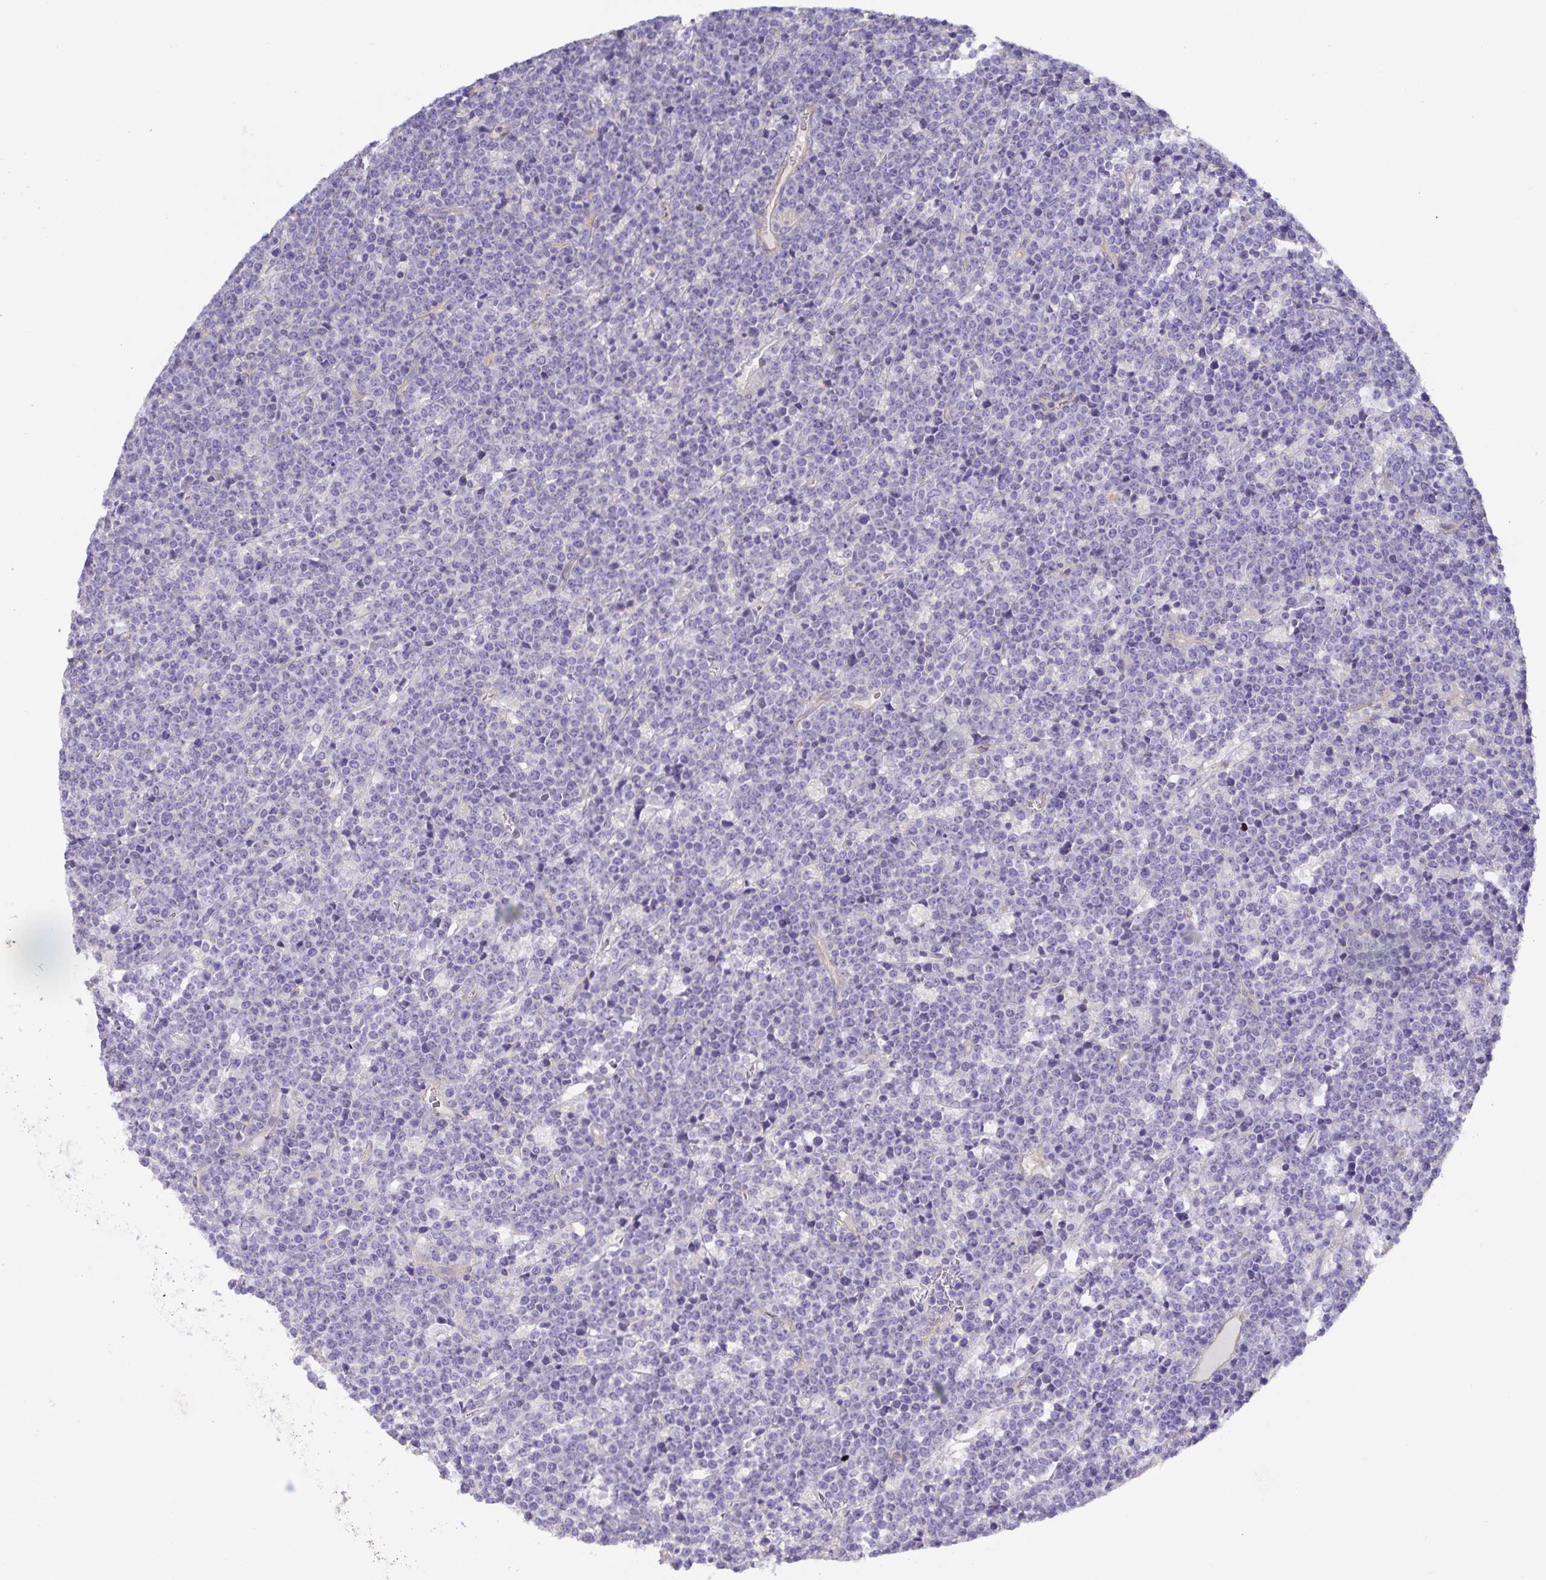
{"staining": {"intensity": "negative", "quantity": "none", "location": "none"}, "tissue": "lymphoma", "cell_type": "Tumor cells", "image_type": "cancer", "snomed": [{"axis": "morphology", "description": "Malignant lymphoma, non-Hodgkin's type, High grade"}, {"axis": "topography", "description": "Ovary"}], "caption": "The histopathology image shows no staining of tumor cells in malignant lymphoma, non-Hodgkin's type (high-grade).", "gene": "METTL22", "patient": {"sex": "female", "age": 56}}